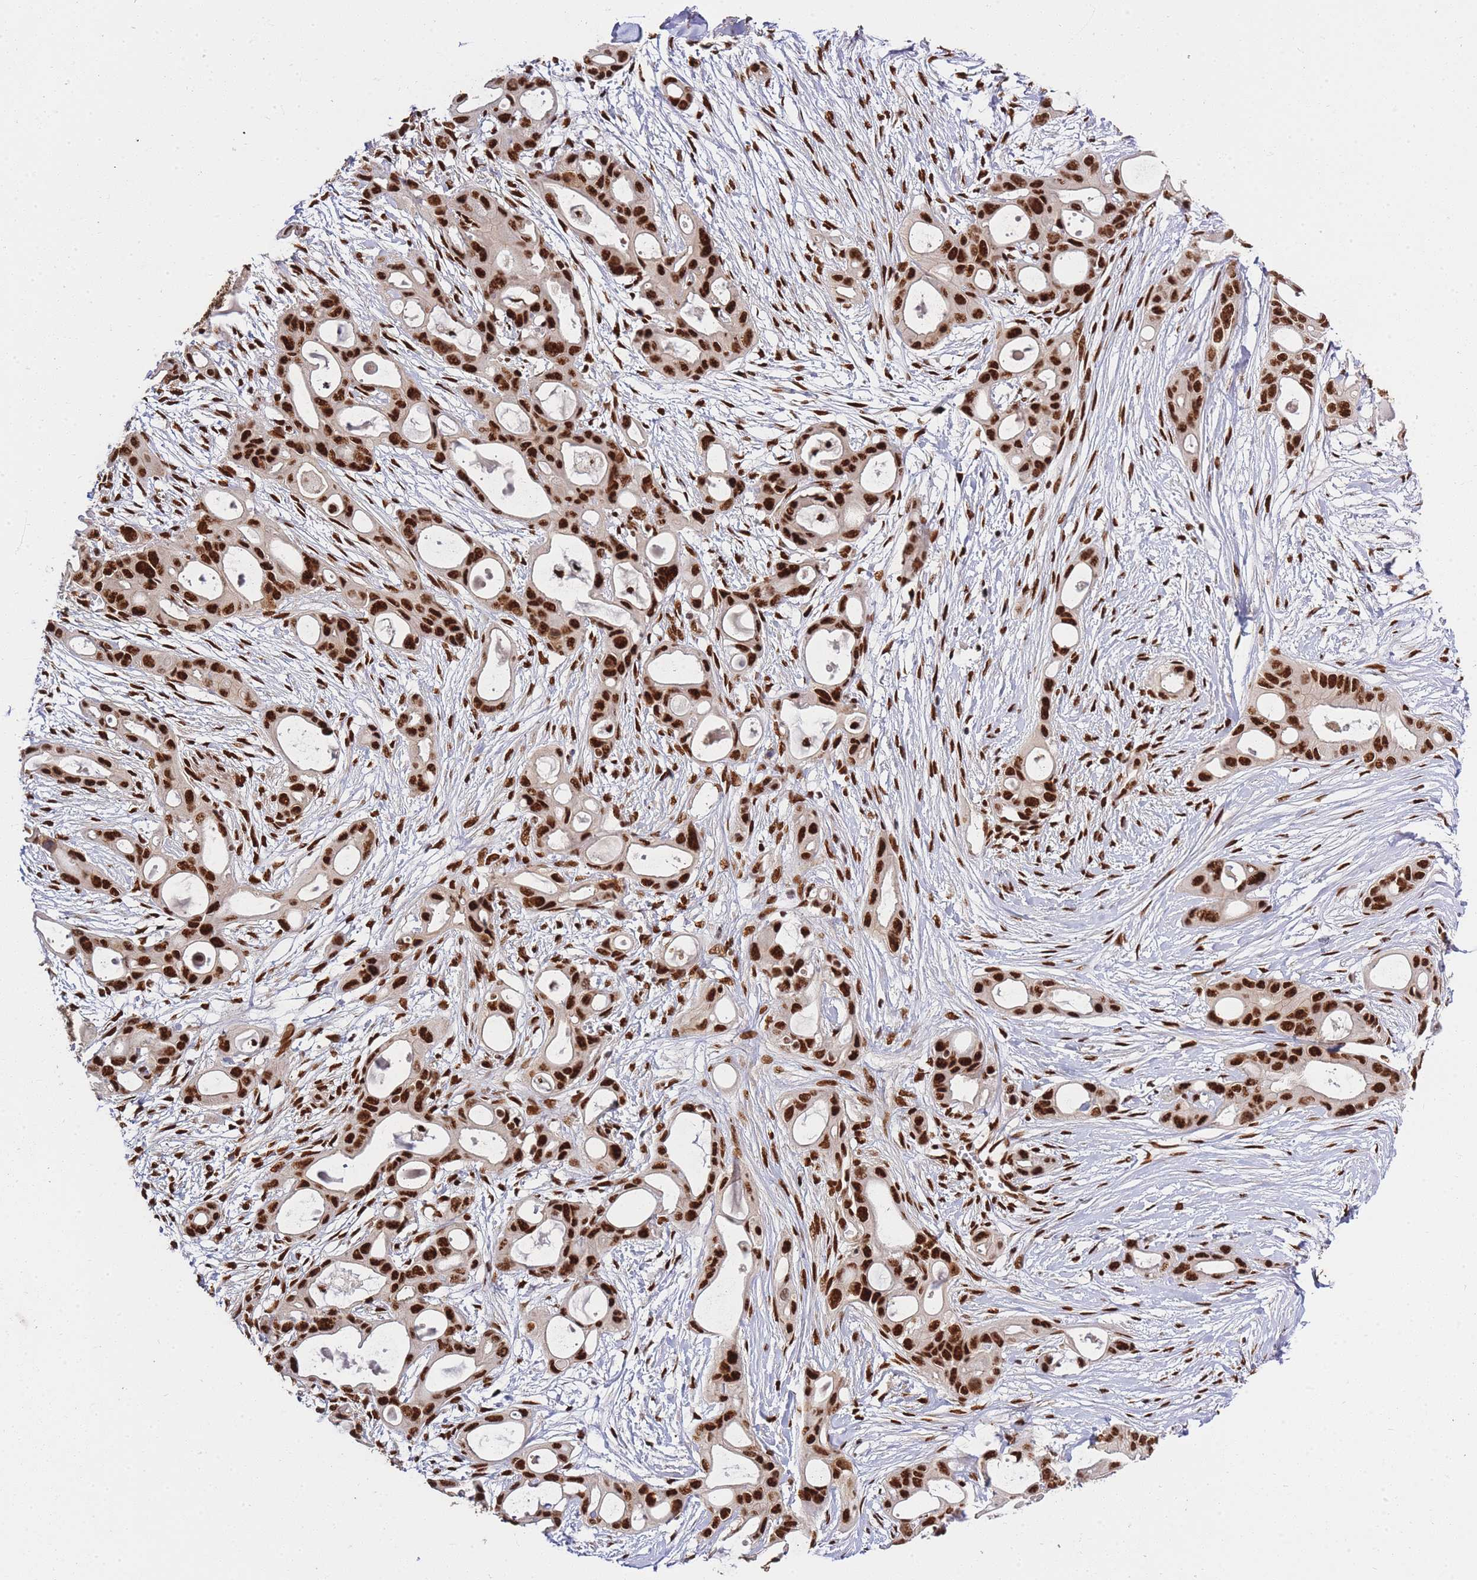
{"staining": {"intensity": "strong", "quantity": ">75%", "location": "nuclear"}, "tissue": "ovarian cancer", "cell_type": "Tumor cells", "image_type": "cancer", "snomed": [{"axis": "morphology", "description": "Cystadenocarcinoma, mucinous, NOS"}, {"axis": "topography", "description": "Ovary"}], "caption": "Immunohistochemistry photomicrograph of neoplastic tissue: mucinous cystadenocarcinoma (ovarian) stained using immunohistochemistry (IHC) displays high levels of strong protein expression localized specifically in the nuclear of tumor cells, appearing as a nuclear brown color.", "gene": "PRKDC", "patient": {"sex": "female", "age": 70}}